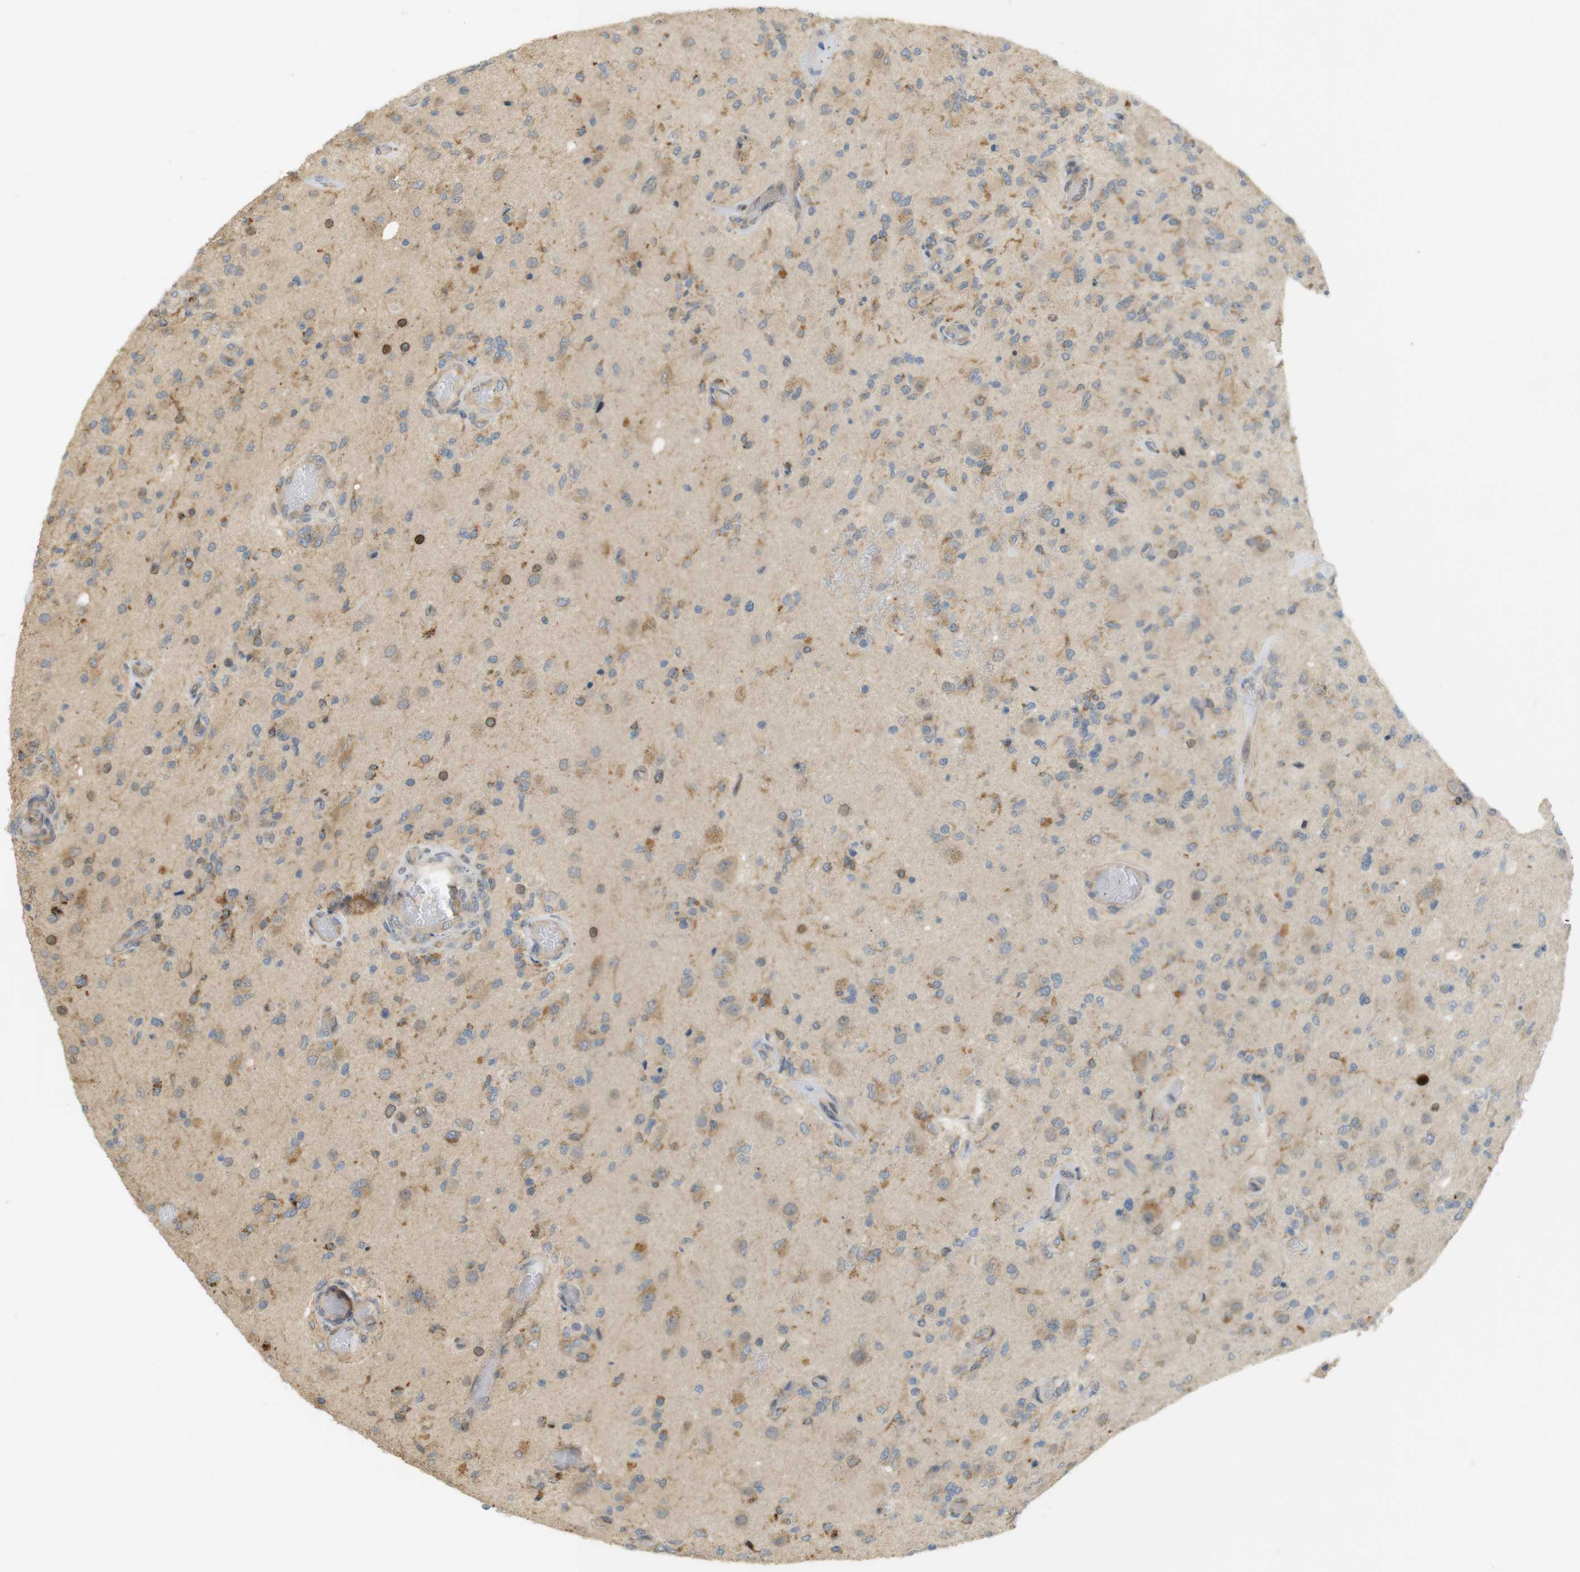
{"staining": {"intensity": "weak", "quantity": "25%-75%", "location": "cytoplasmic/membranous"}, "tissue": "glioma", "cell_type": "Tumor cells", "image_type": "cancer", "snomed": [{"axis": "morphology", "description": "Normal tissue, NOS"}, {"axis": "morphology", "description": "Glioma, malignant, High grade"}, {"axis": "topography", "description": "Cerebral cortex"}], "caption": "The immunohistochemical stain shows weak cytoplasmic/membranous staining in tumor cells of high-grade glioma (malignant) tissue.", "gene": "CLRN3", "patient": {"sex": "male", "age": 77}}